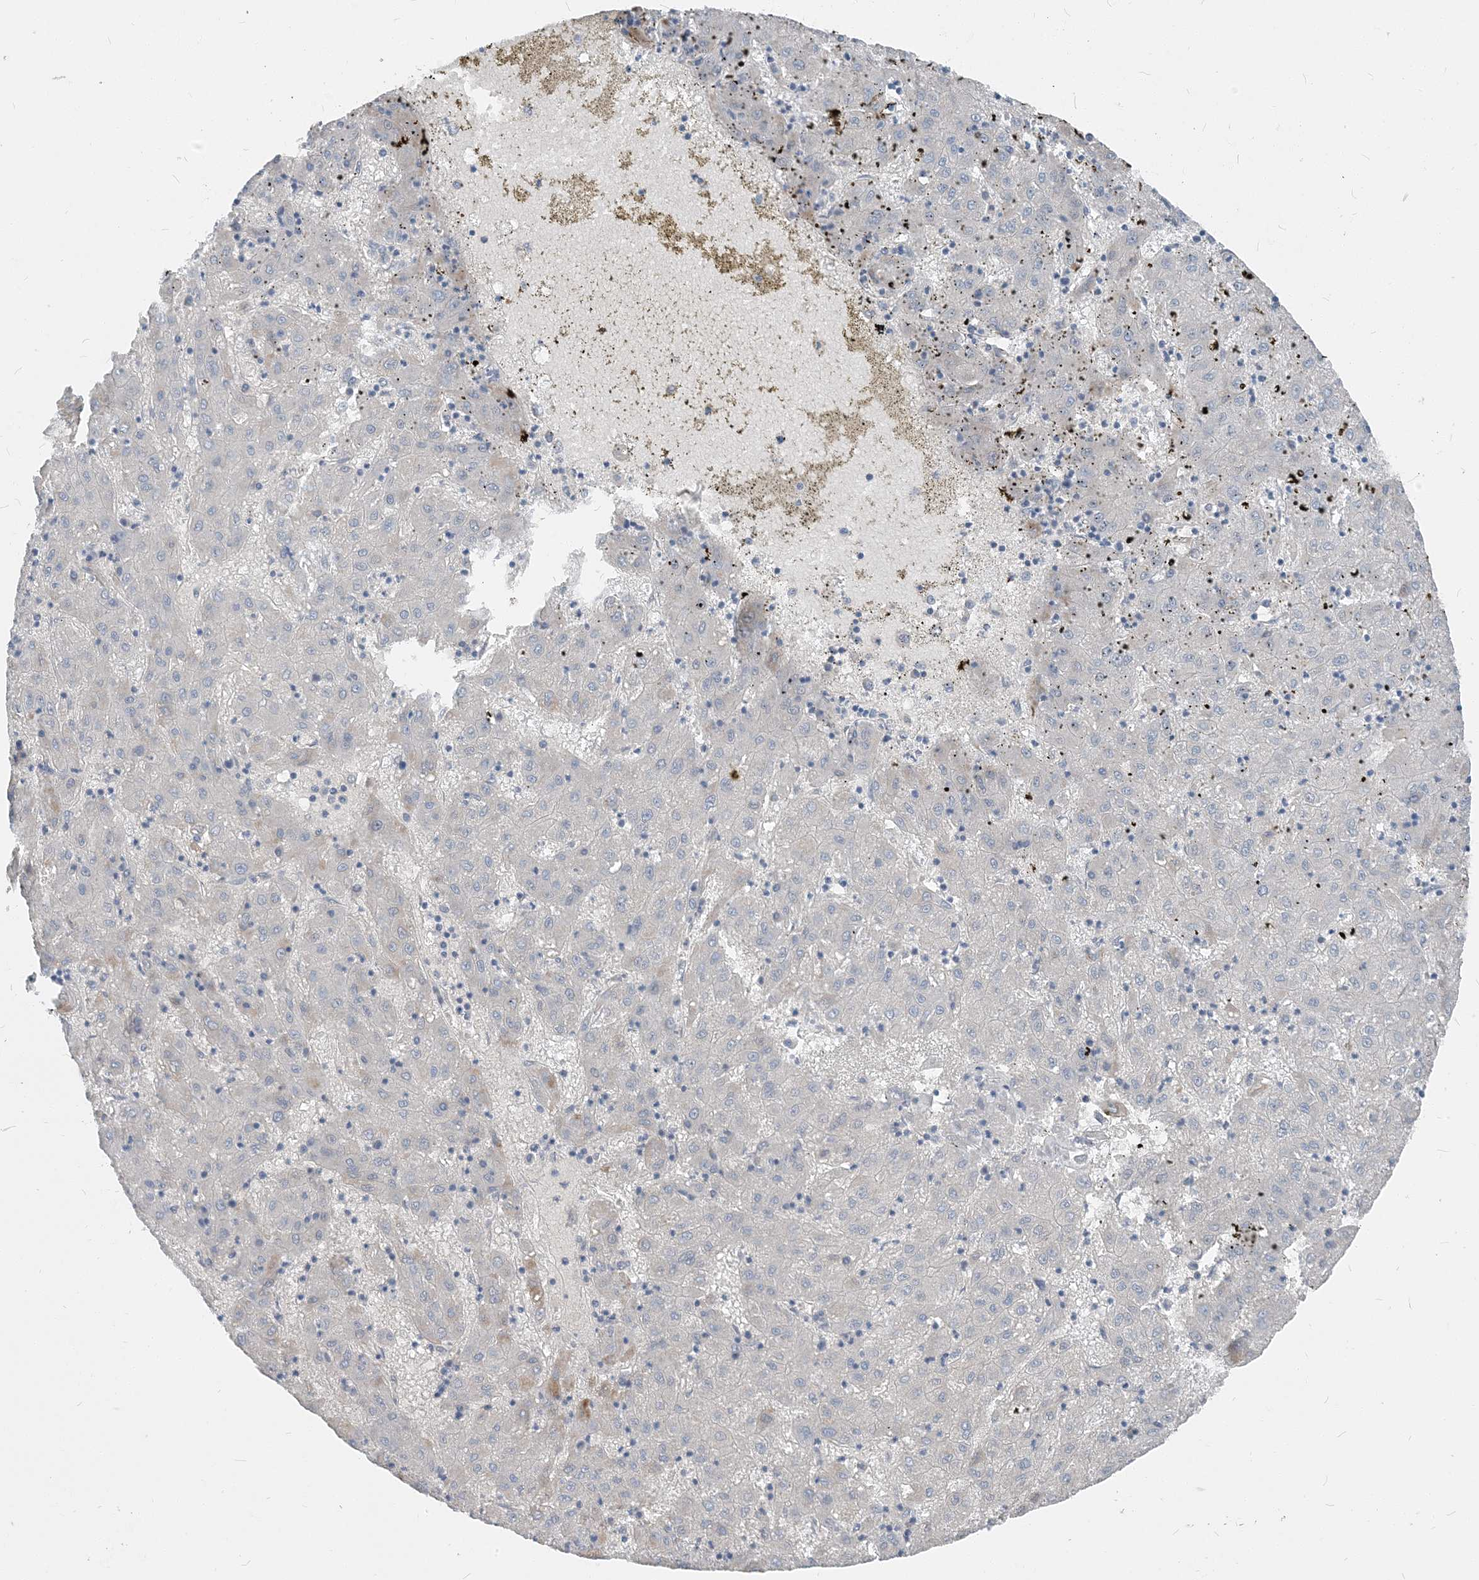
{"staining": {"intensity": "negative", "quantity": "none", "location": "none"}, "tissue": "liver cancer", "cell_type": "Tumor cells", "image_type": "cancer", "snomed": [{"axis": "morphology", "description": "Carcinoma, Hepatocellular, NOS"}, {"axis": "topography", "description": "Liver"}], "caption": "A histopathology image of human liver hepatocellular carcinoma is negative for staining in tumor cells.", "gene": "NCOA7", "patient": {"sex": "male", "age": 72}}